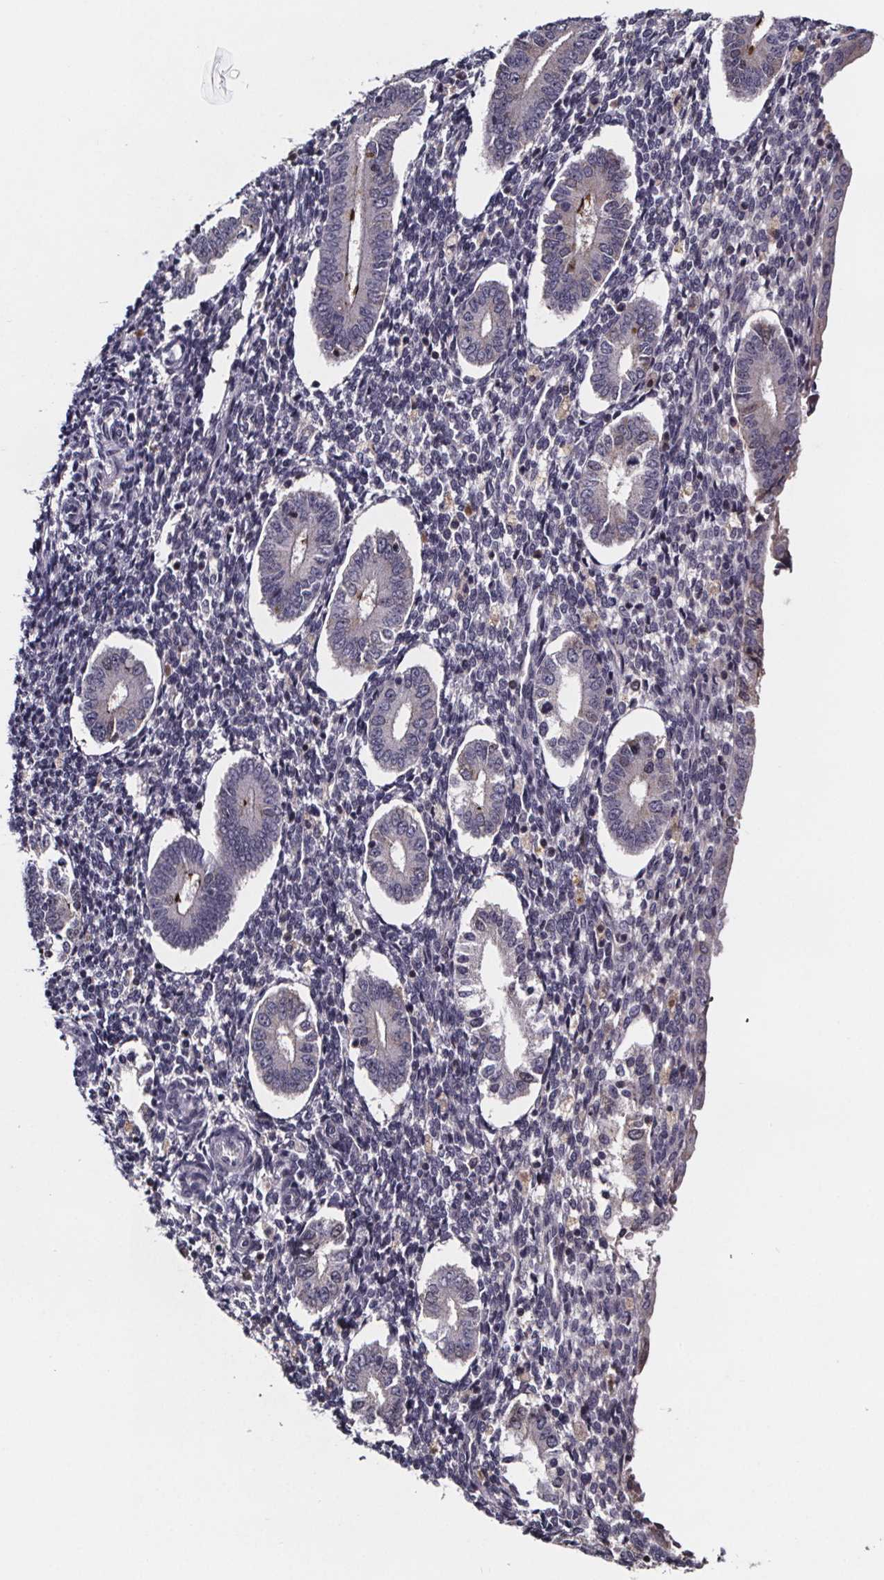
{"staining": {"intensity": "negative", "quantity": "none", "location": "none"}, "tissue": "endometrium", "cell_type": "Cells in endometrial stroma", "image_type": "normal", "snomed": [{"axis": "morphology", "description": "Normal tissue, NOS"}, {"axis": "topography", "description": "Endometrium"}], "caption": "Cells in endometrial stroma show no significant protein expression in normal endometrium.", "gene": "NPHP4", "patient": {"sex": "female", "age": 40}}